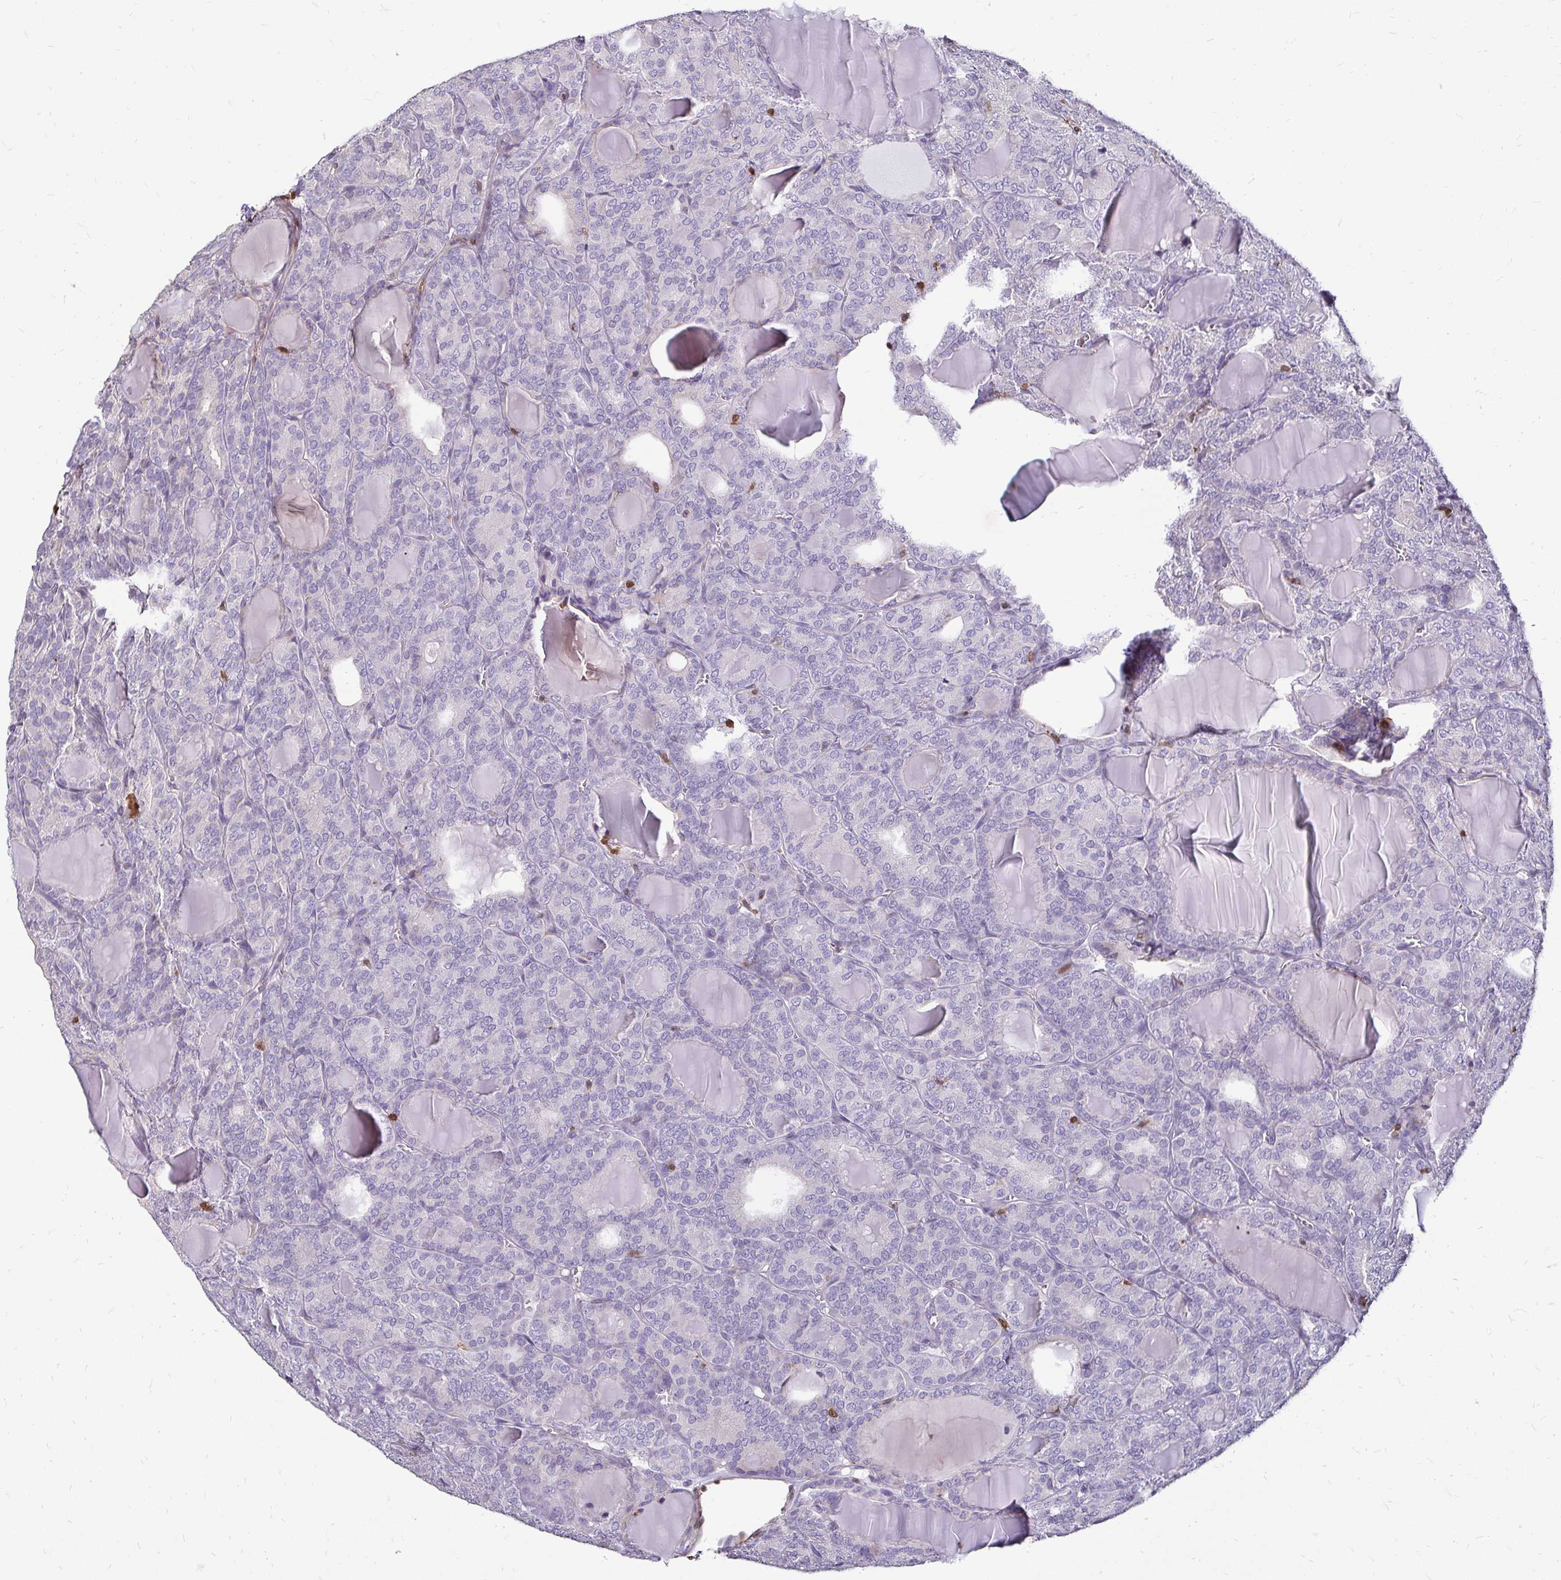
{"staining": {"intensity": "negative", "quantity": "none", "location": "none"}, "tissue": "thyroid cancer", "cell_type": "Tumor cells", "image_type": "cancer", "snomed": [{"axis": "morphology", "description": "Follicular adenoma carcinoma, NOS"}, {"axis": "topography", "description": "Thyroid gland"}], "caption": "There is no significant positivity in tumor cells of thyroid follicular adenoma carcinoma.", "gene": "ZFP1", "patient": {"sex": "male", "age": 74}}